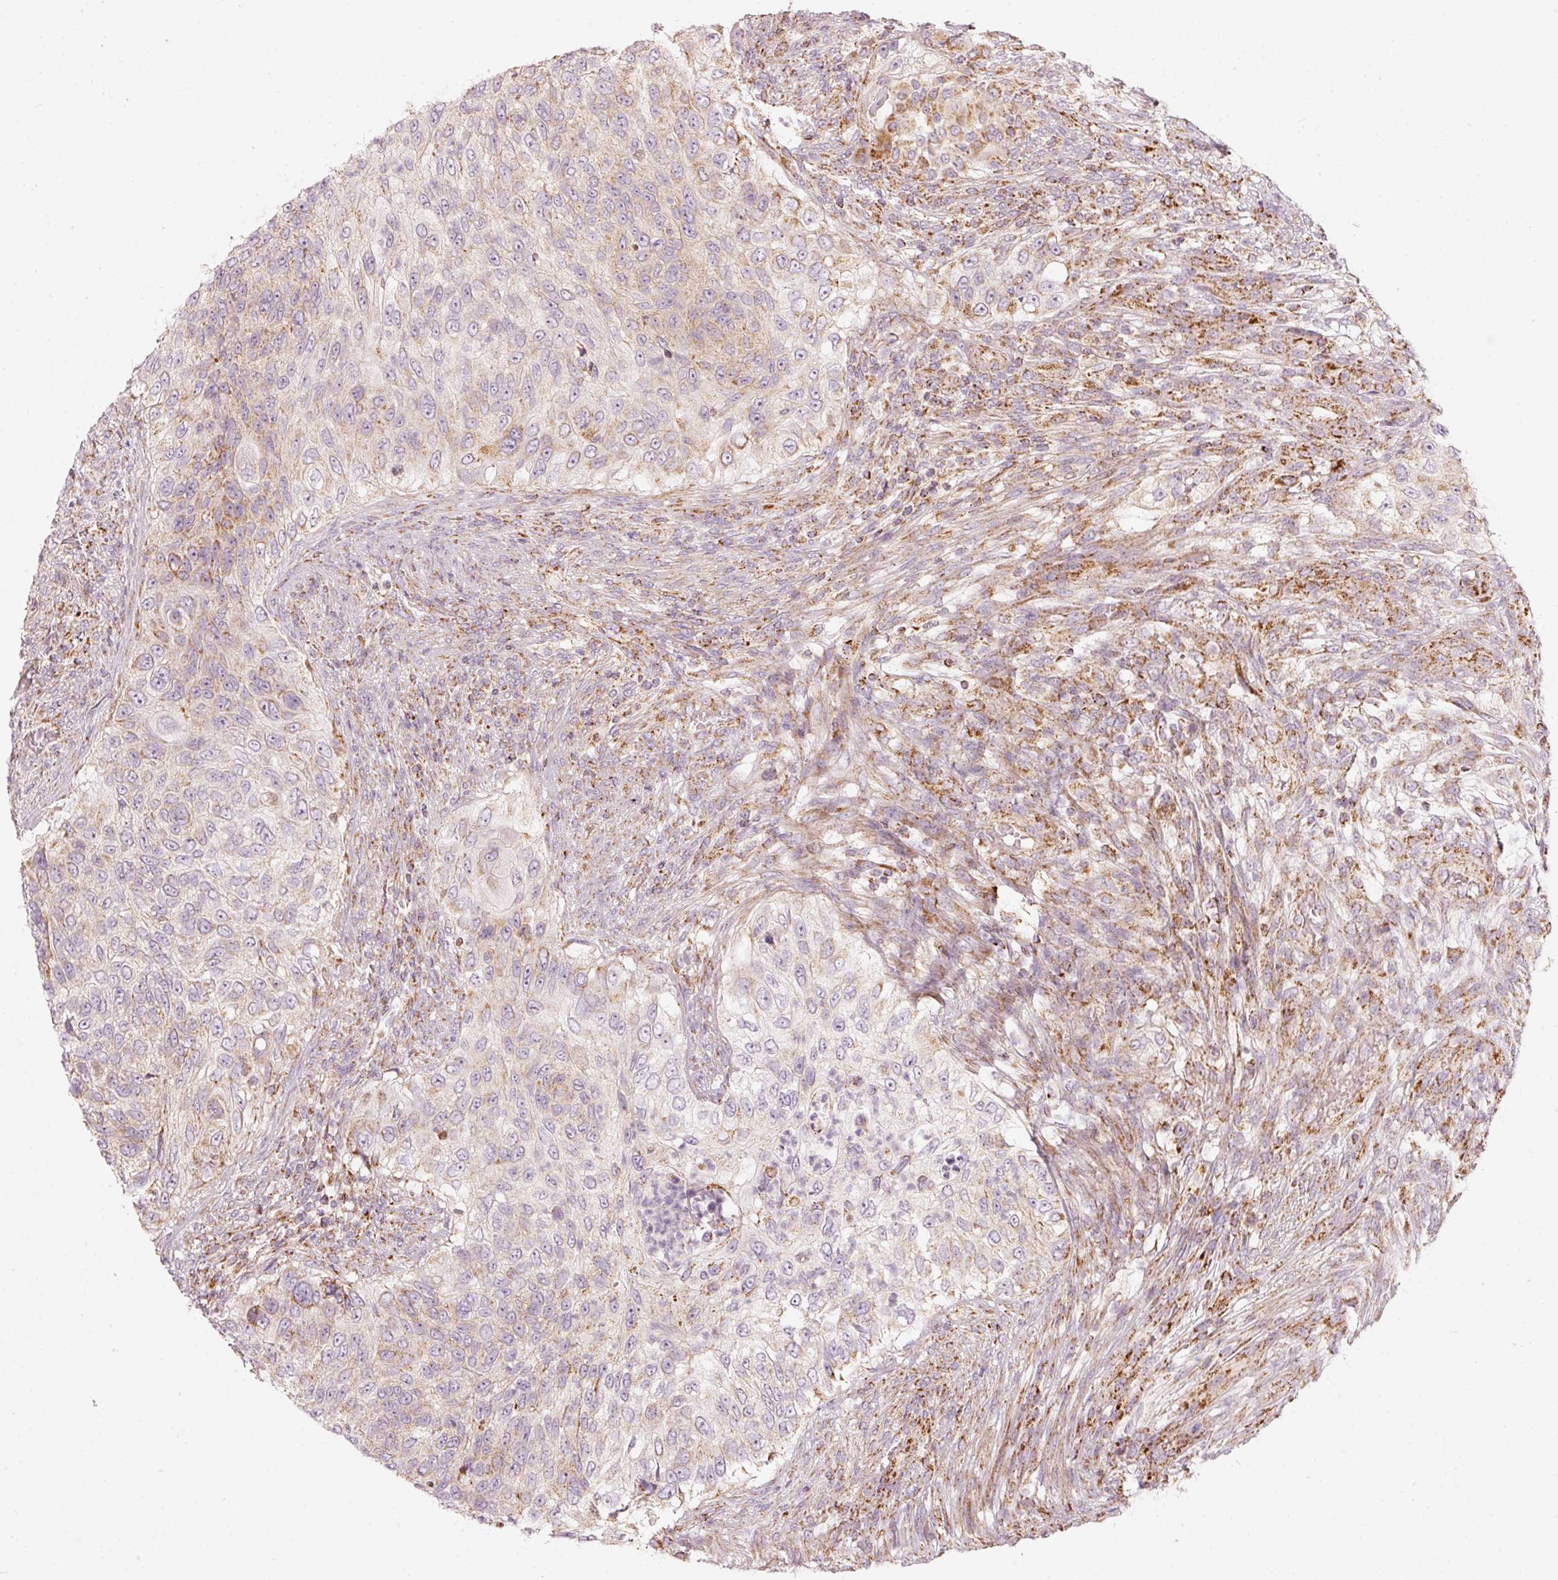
{"staining": {"intensity": "weak", "quantity": "<25%", "location": "cytoplasmic/membranous"}, "tissue": "urothelial cancer", "cell_type": "Tumor cells", "image_type": "cancer", "snomed": [{"axis": "morphology", "description": "Urothelial carcinoma, High grade"}, {"axis": "topography", "description": "Urinary bladder"}], "caption": "The photomicrograph reveals no significant staining in tumor cells of urothelial carcinoma (high-grade). (DAB (3,3'-diaminobenzidine) immunohistochemistry (IHC) visualized using brightfield microscopy, high magnification).", "gene": "C17orf98", "patient": {"sex": "female", "age": 60}}